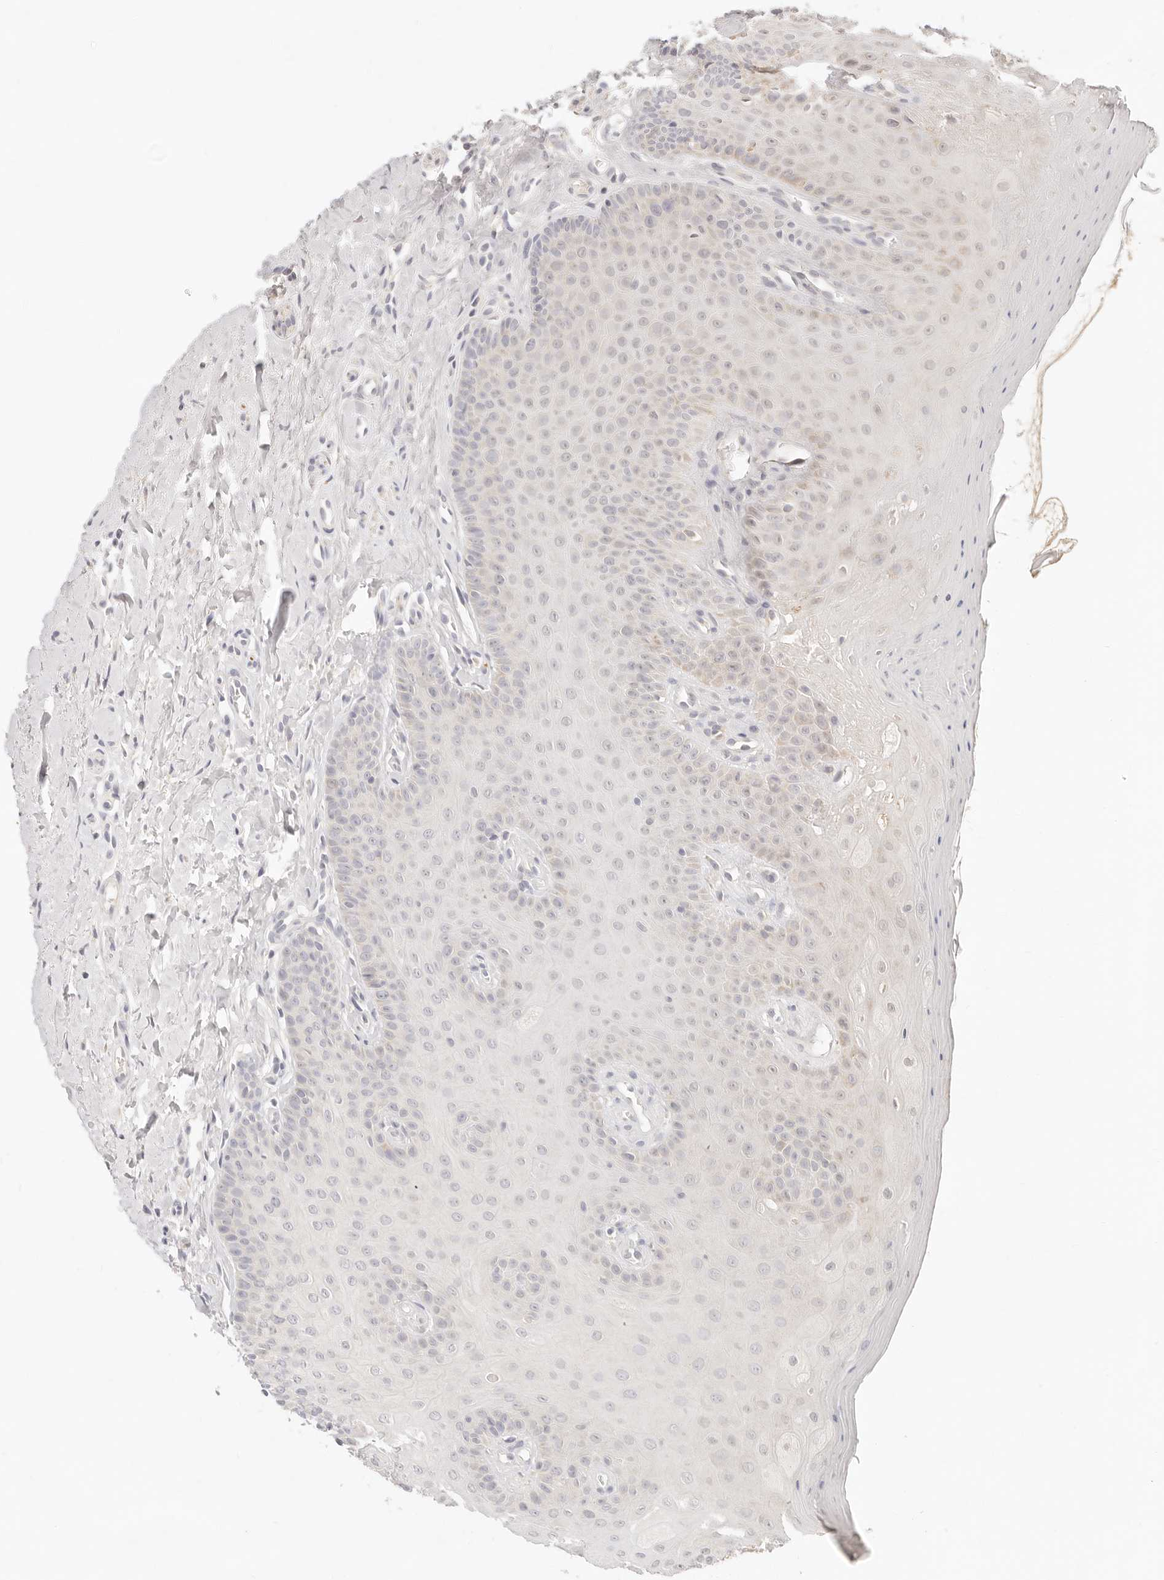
{"staining": {"intensity": "negative", "quantity": "none", "location": "none"}, "tissue": "oral mucosa", "cell_type": "Squamous epithelial cells", "image_type": "normal", "snomed": [{"axis": "morphology", "description": "Normal tissue, NOS"}, {"axis": "topography", "description": "Oral tissue"}], "caption": "Immunohistochemistry of benign human oral mucosa exhibits no expression in squamous epithelial cells.", "gene": "RUBCNL", "patient": {"sex": "female", "age": 31}}